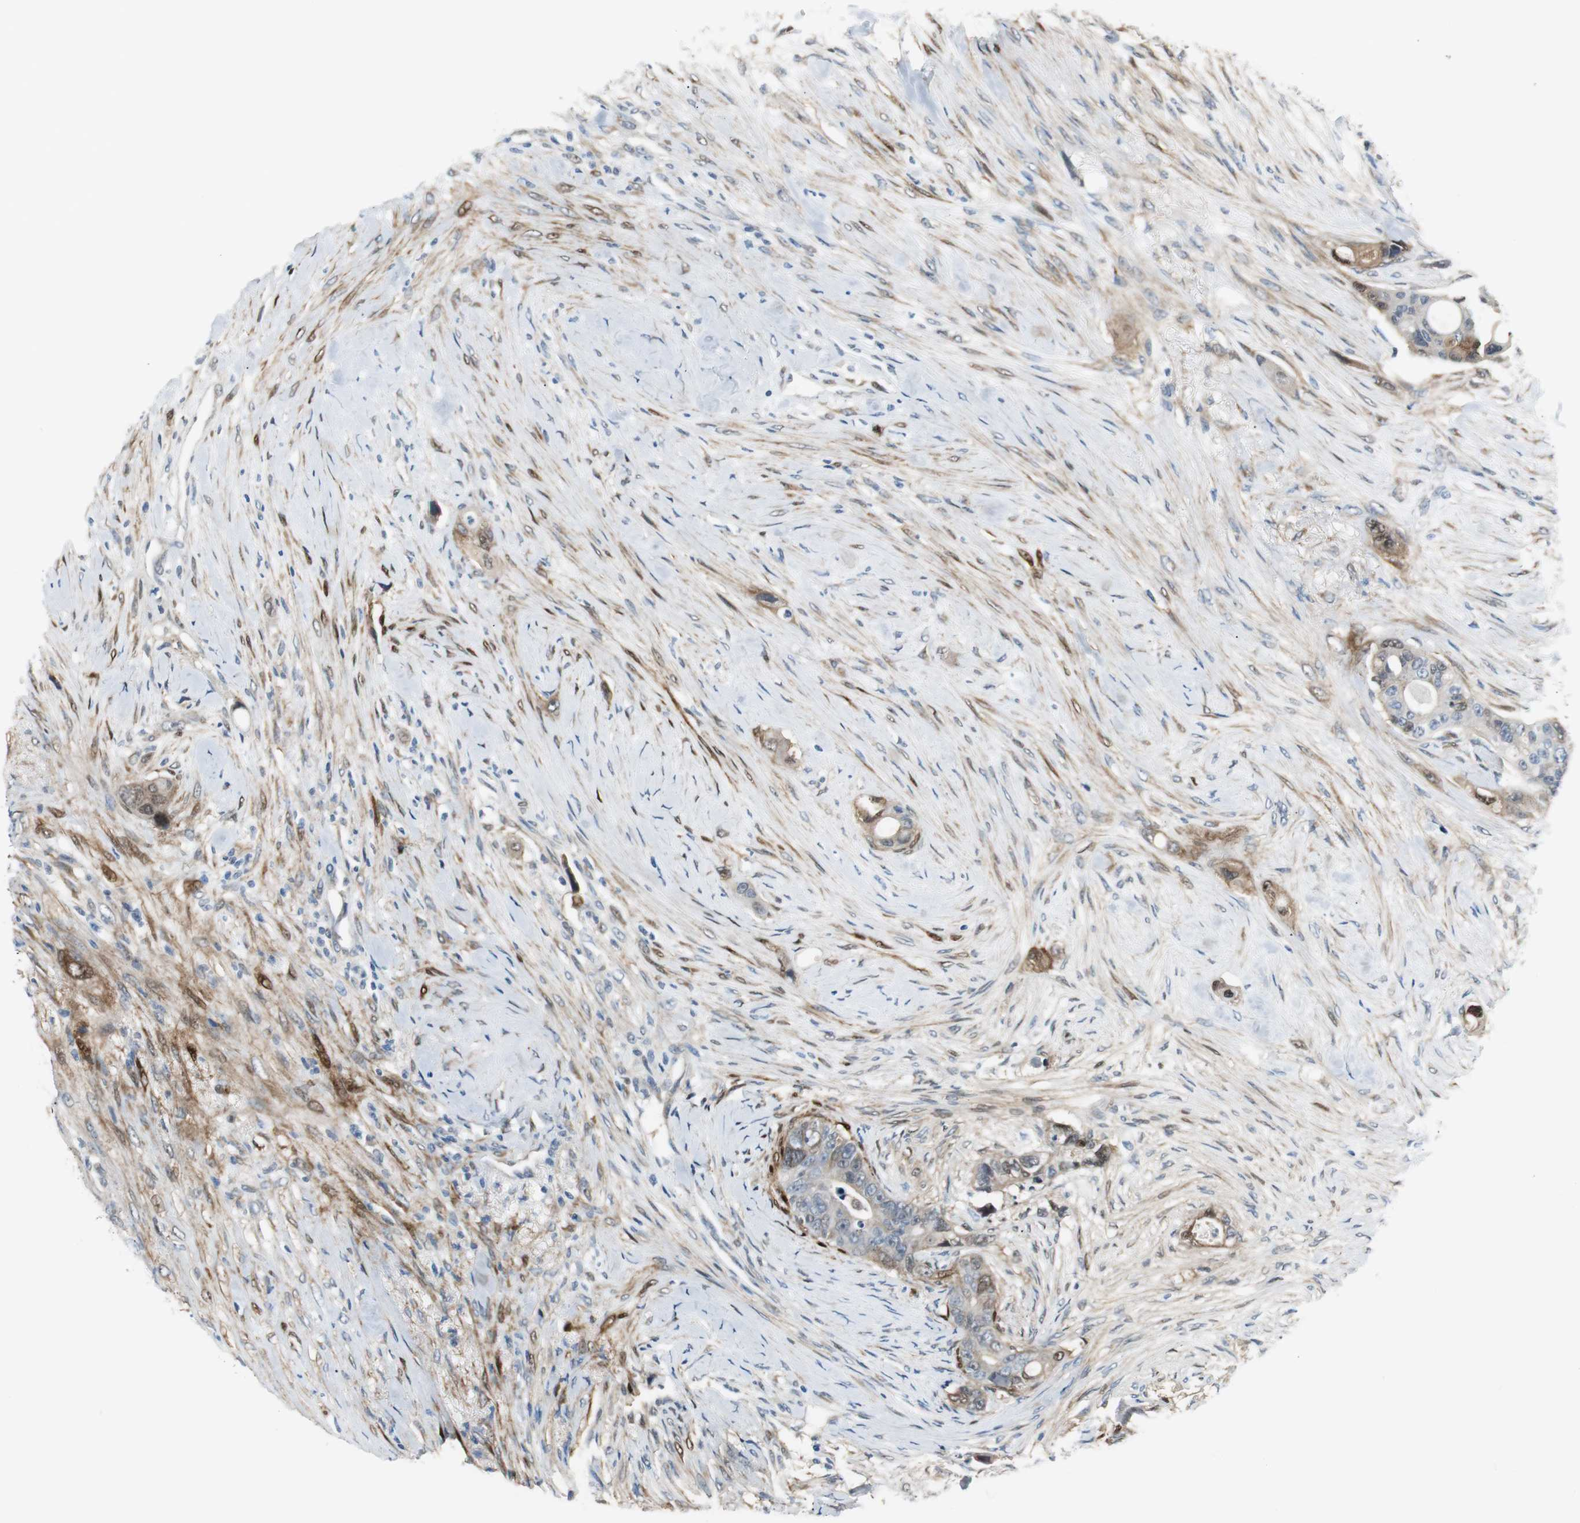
{"staining": {"intensity": "weak", "quantity": "25%-75%", "location": "cytoplasmic/membranous"}, "tissue": "colorectal cancer", "cell_type": "Tumor cells", "image_type": "cancer", "snomed": [{"axis": "morphology", "description": "Adenocarcinoma, NOS"}, {"axis": "topography", "description": "Colon"}], "caption": "Tumor cells exhibit low levels of weak cytoplasmic/membranous expression in approximately 25%-75% of cells in colorectal cancer.", "gene": "FHL2", "patient": {"sex": "female", "age": 57}}